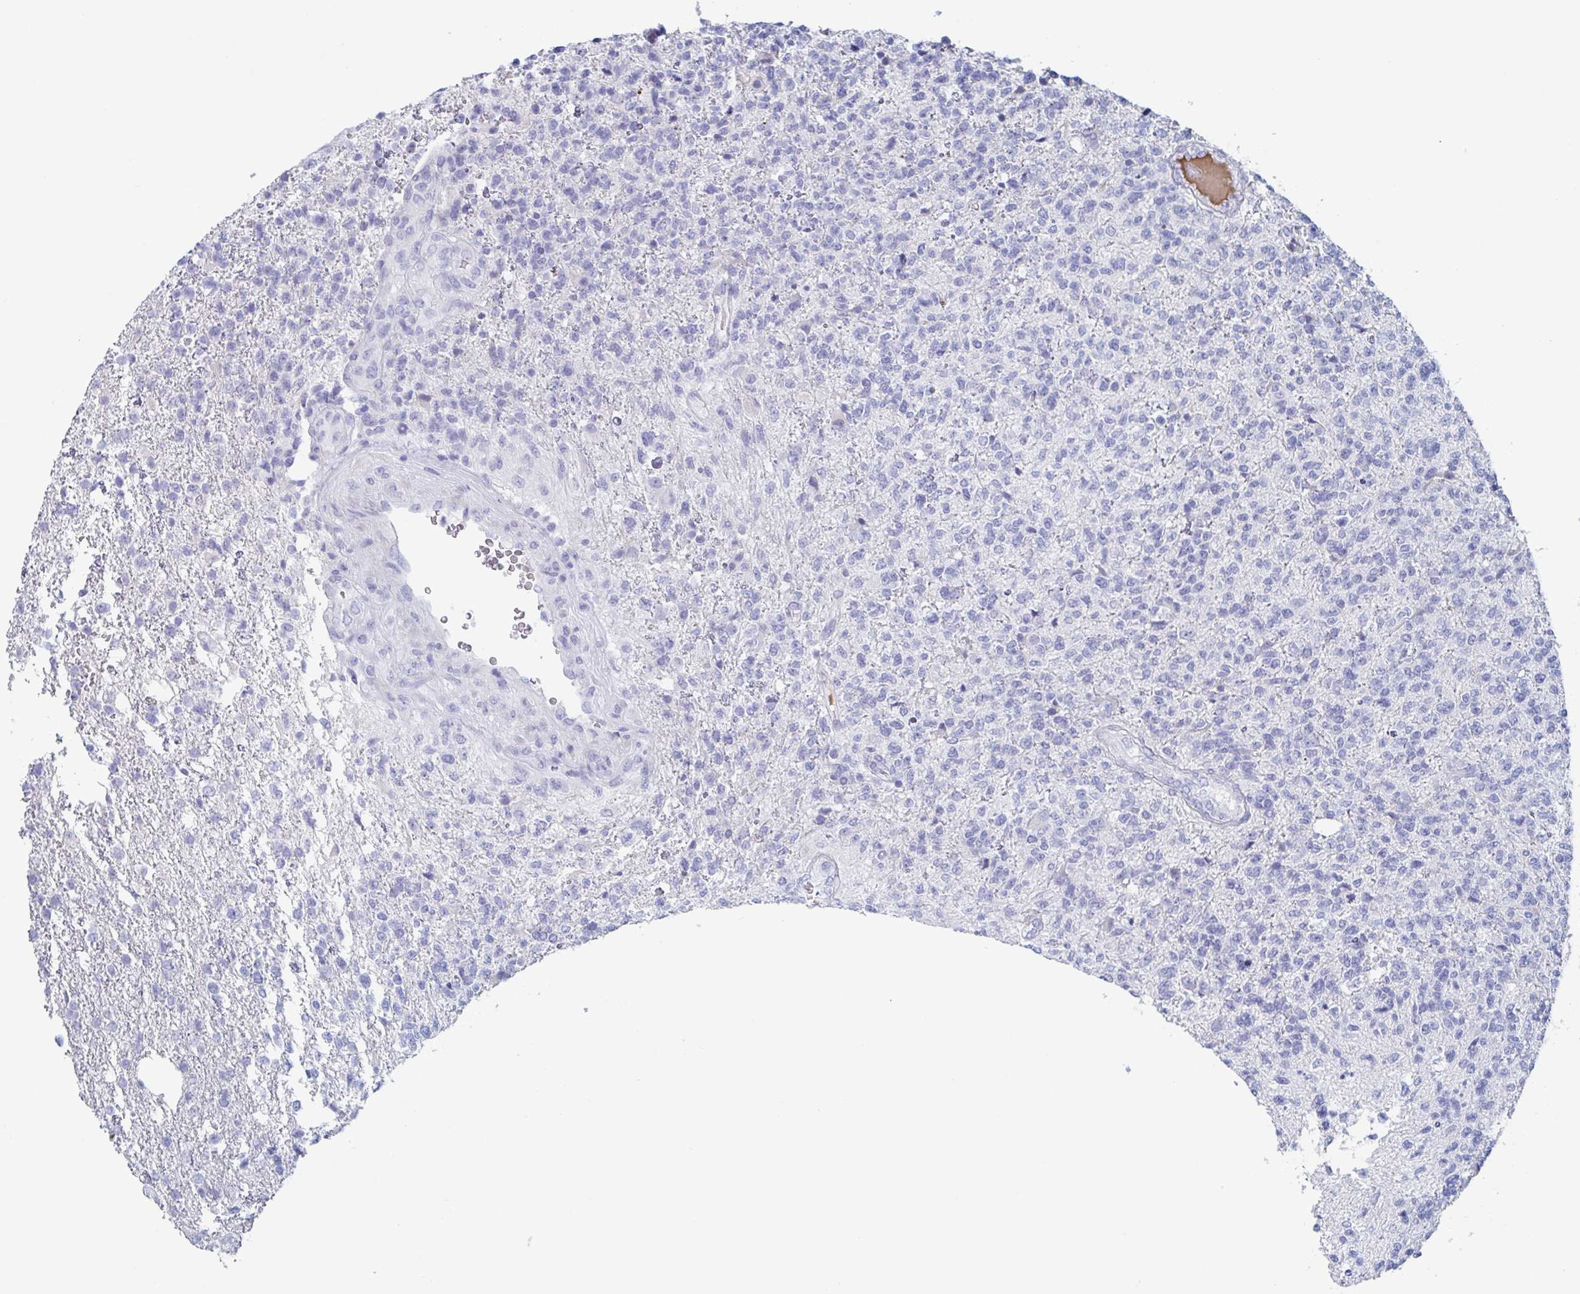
{"staining": {"intensity": "negative", "quantity": "none", "location": "none"}, "tissue": "glioma", "cell_type": "Tumor cells", "image_type": "cancer", "snomed": [{"axis": "morphology", "description": "Glioma, malignant, High grade"}, {"axis": "topography", "description": "Brain"}], "caption": "Protein analysis of glioma reveals no significant staining in tumor cells.", "gene": "NT5C3B", "patient": {"sex": "male", "age": 56}}